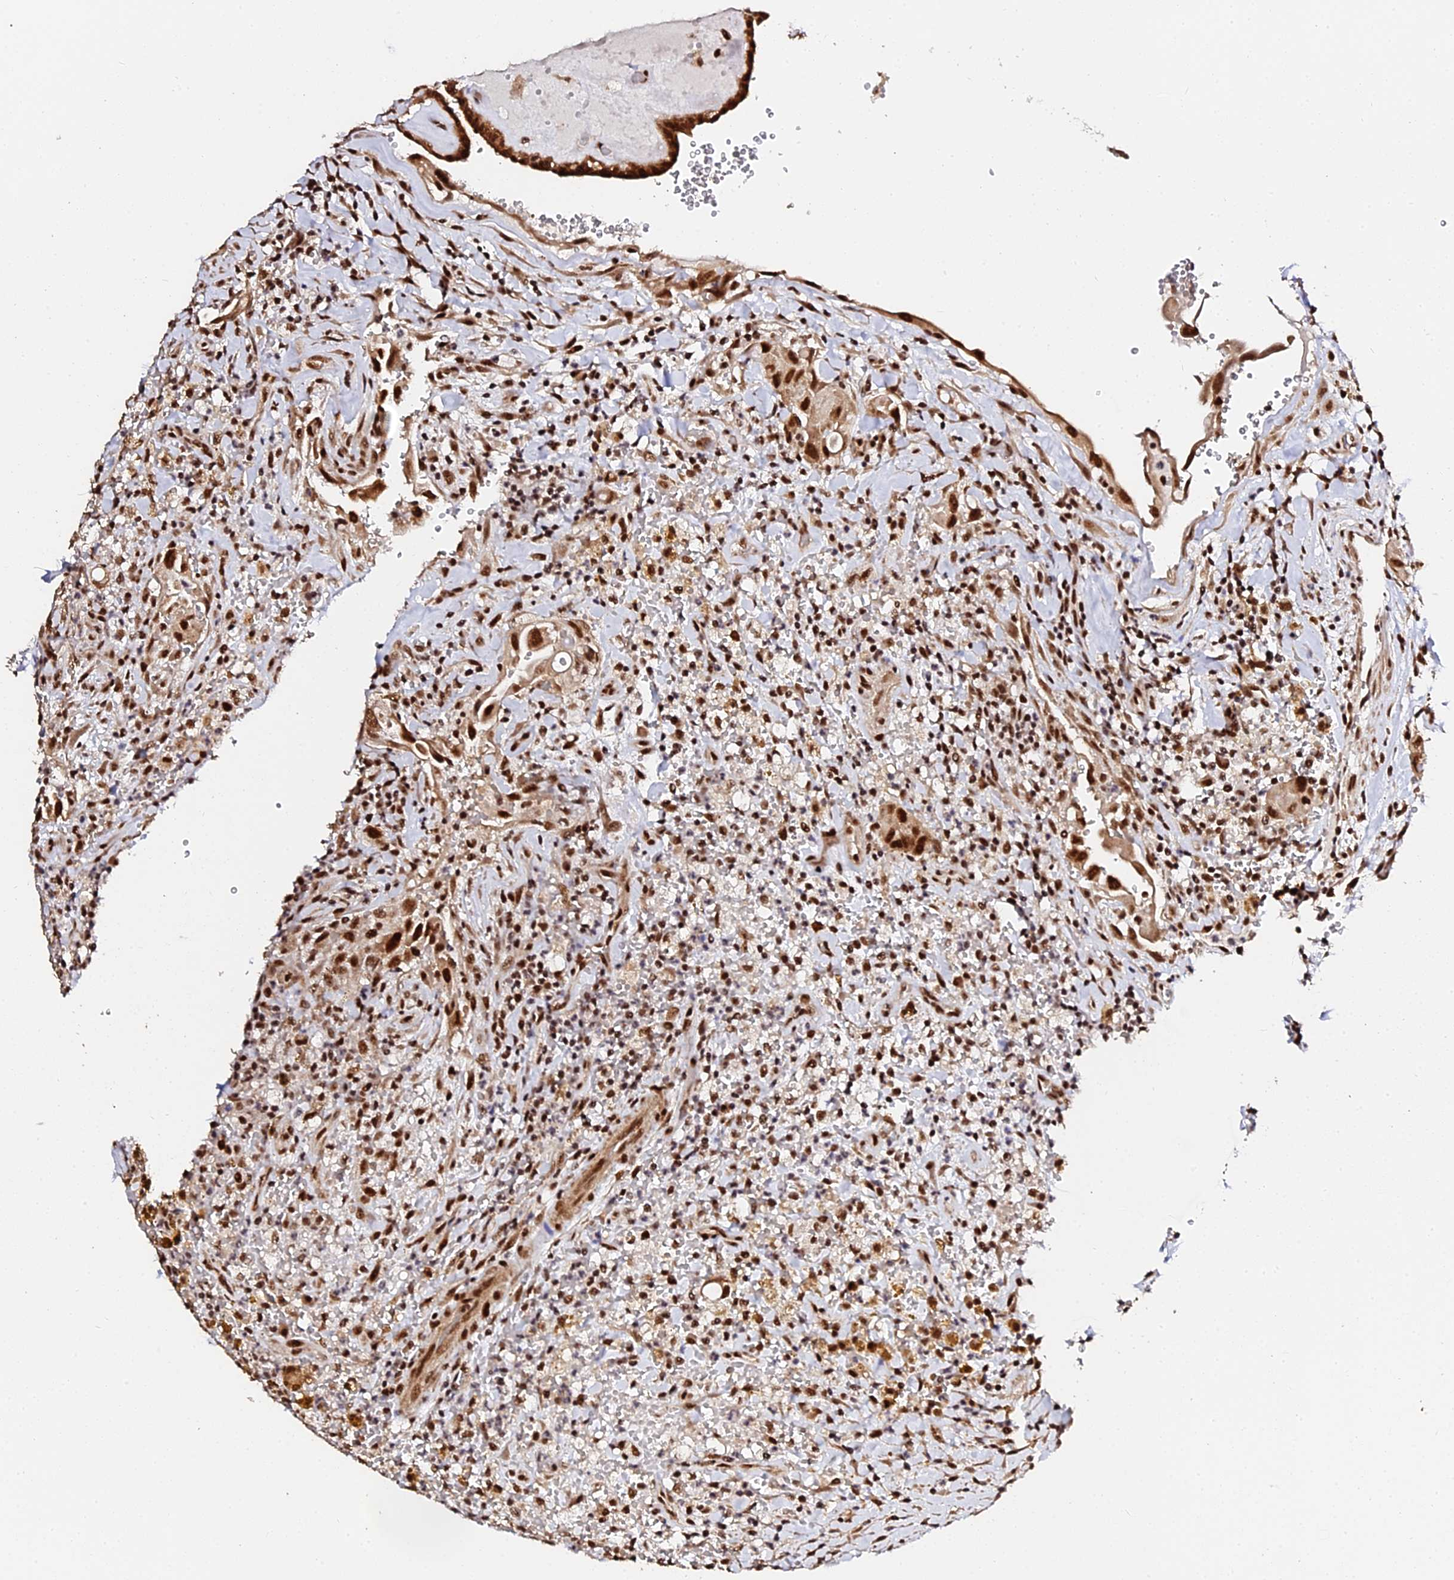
{"staining": {"intensity": "strong", "quantity": ">75%", "location": "nuclear"}, "tissue": "thyroid cancer", "cell_type": "Tumor cells", "image_type": "cancer", "snomed": [{"axis": "morphology", "description": "Papillary adenocarcinoma, NOS"}, {"axis": "topography", "description": "Thyroid gland"}], "caption": "High-magnification brightfield microscopy of papillary adenocarcinoma (thyroid) stained with DAB (3,3'-diaminobenzidine) (brown) and counterstained with hematoxylin (blue). tumor cells exhibit strong nuclear positivity is appreciated in approximately>75% of cells.", "gene": "MCRS1", "patient": {"sex": "male", "age": 77}}